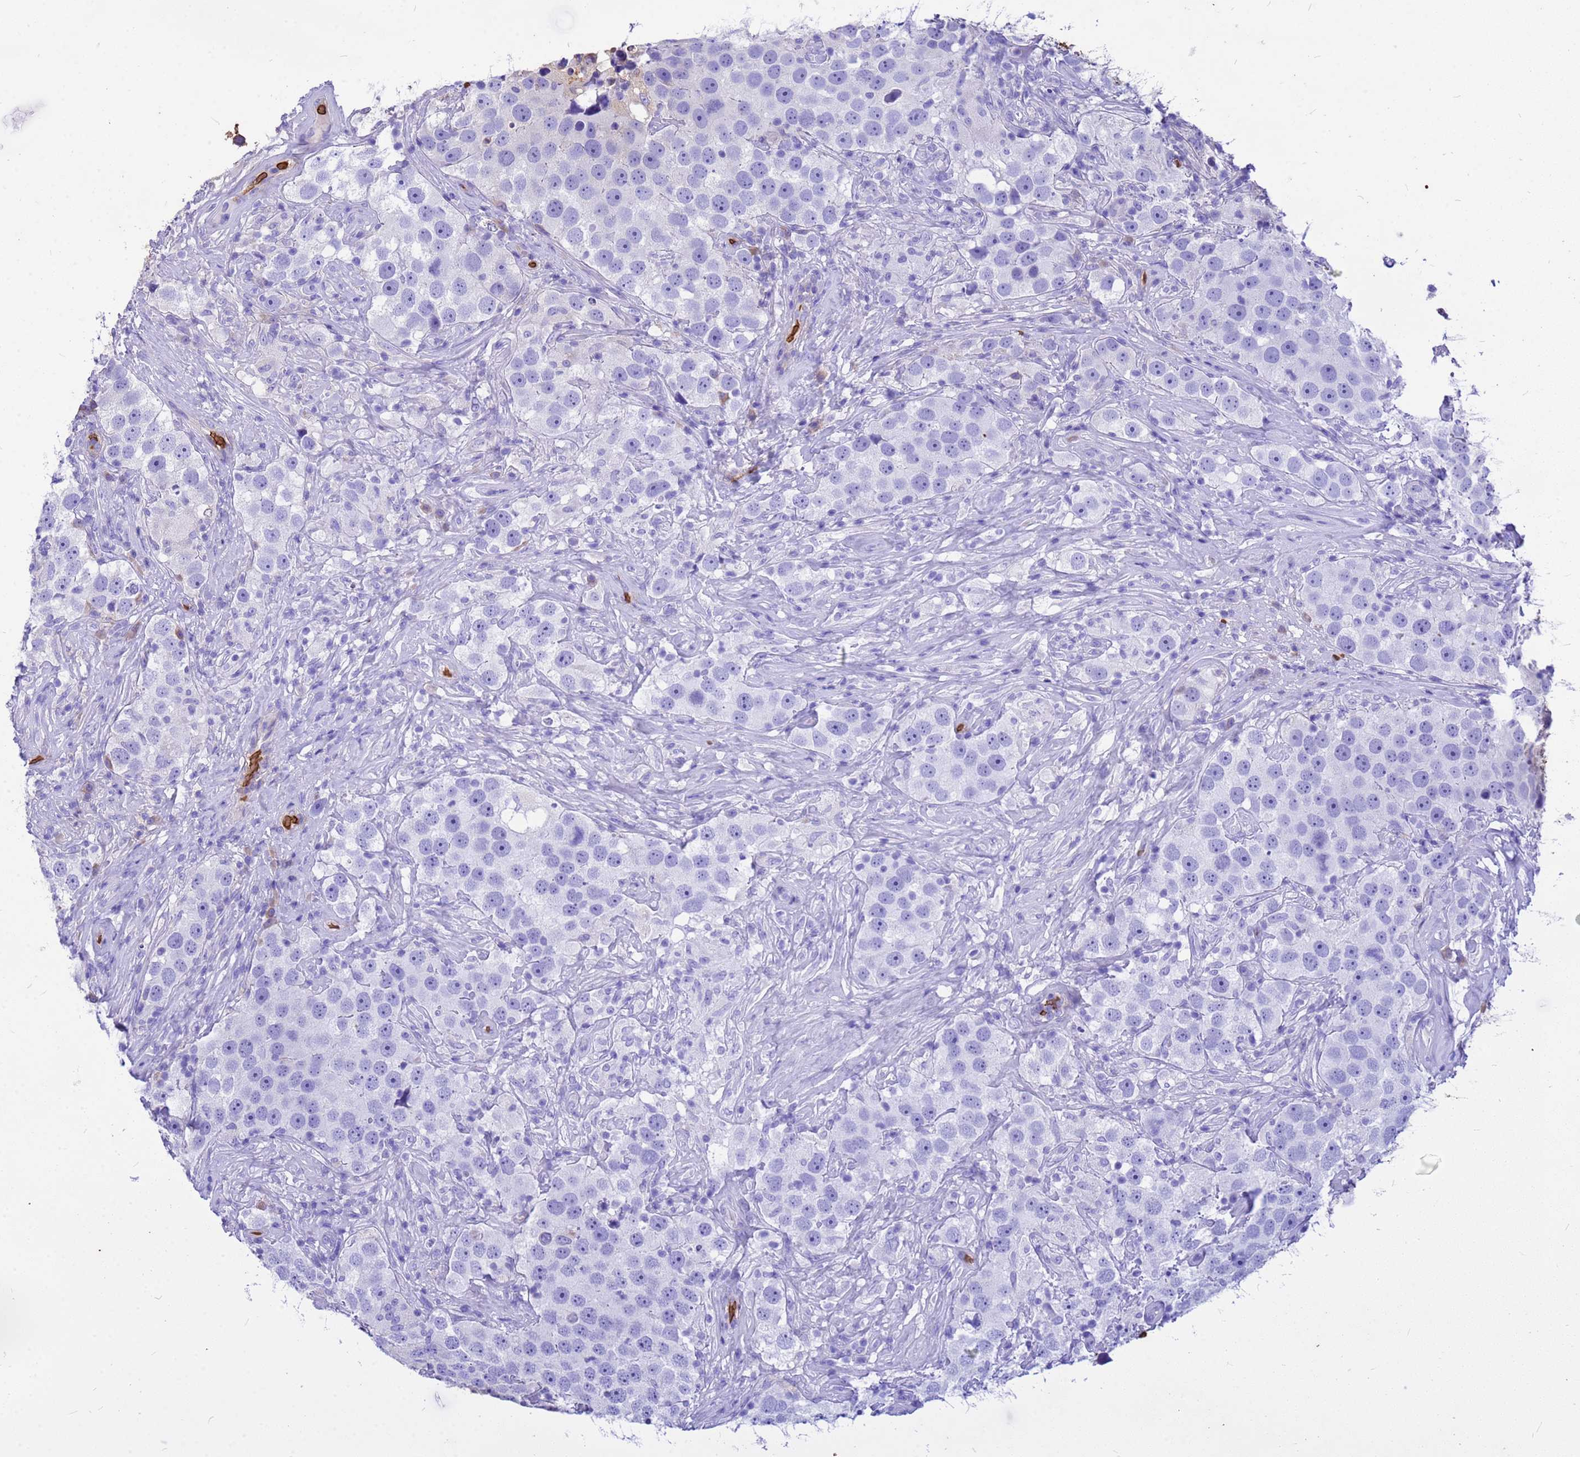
{"staining": {"intensity": "negative", "quantity": "none", "location": "none"}, "tissue": "testis cancer", "cell_type": "Tumor cells", "image_type": "cancer", "snomed": [{"axis": "morphology", "description": "Seminoma, NOS"}, {"axis": "topography", "description": "Testis"}], "caption": "An immunohistochemistry (IHC) micrograph of testis seminoma is shown. There is no staining in tumor cells of testis seminoma.", "gene": "HBA2", "patient": {"sex": "male", "age": 49}}